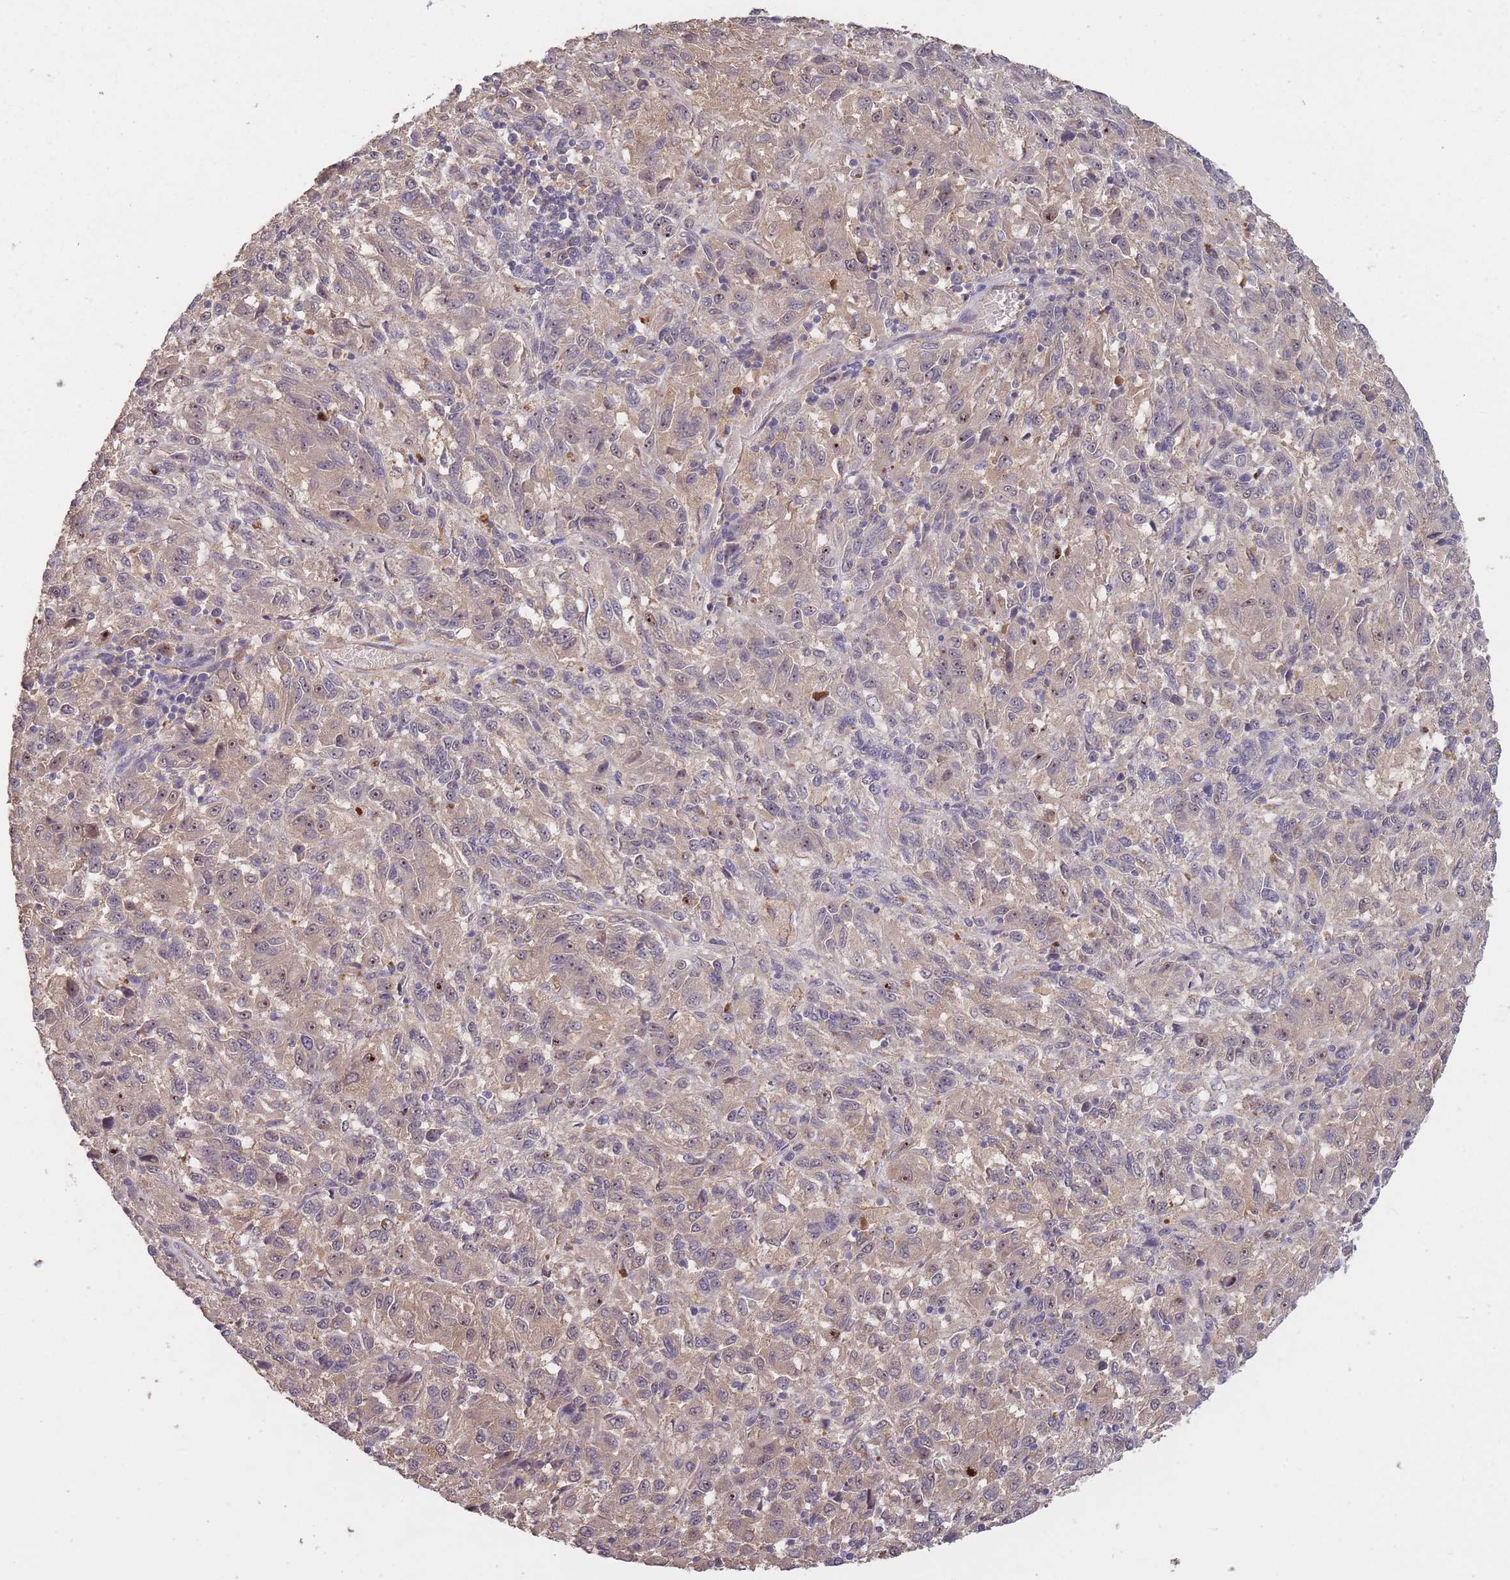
{"staining": {"intensity": "weak", "quantity": ">75%", "location": "cytoplasmic/membranous,nuclear"}, "tissue": "melanoma", "cell_type": "Tumor cells", "image_type": "cancer", "snomed": [{"axis": "morphology", "description": "Malignant melanoma, Metastatic site"}, {"axis": "topography", "description": "Lung"}], "caption": "Immunohistochemistry of human malignant melanoma (metastatic site) displays low levels of weak cytoplasmic/membranous and nuclear staining in about >75% of tumor cells. The staining was performed using DAB, with brown indicating positive protein expression. Nuclei are stained blue with hematoxylin.", "gene": "KIAA1755", "patient": {"sex": "male", "age": 64}}